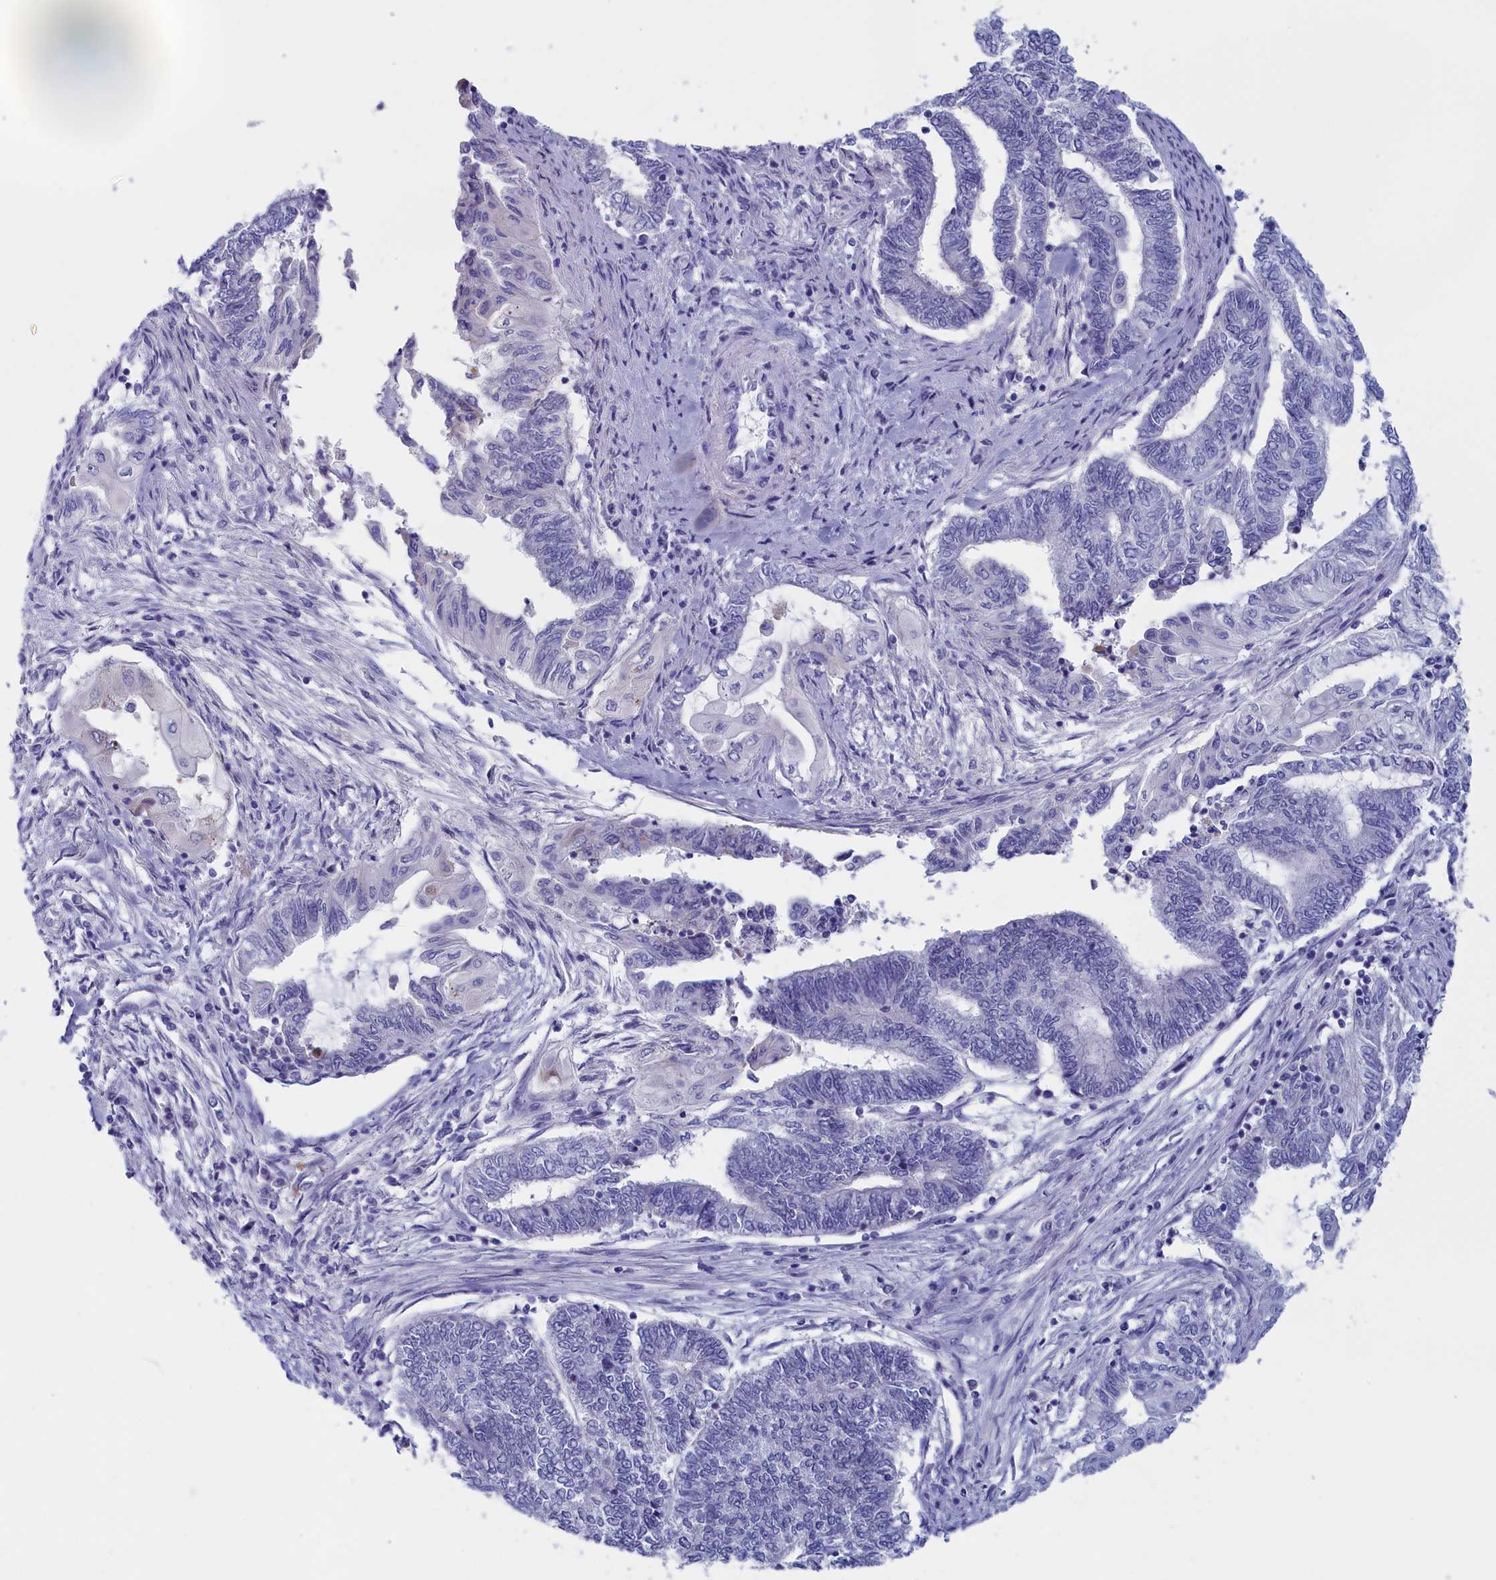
{"staining": {"intensity": "negative", "quantity": "none", "location": "none"}, "tissue": "endometrial cancer", "cell_type": "Tumor cells", "image_type": "cancer", "snomed": [{"axis": "morphology", "description": "Adenocarcinoma, NOS"}, {"axis": "topography", "description": "Uterus"}, {"axis": "topography", "description": "Endometrium"}], "caption": "A high-resolution image shows immunohistochemistry staining of endometrial adenocarcinoma, which displays no significant expression in tumor cells.", "gene": "ANKRD2", "patient": {"sex": "female", "age": 70}}